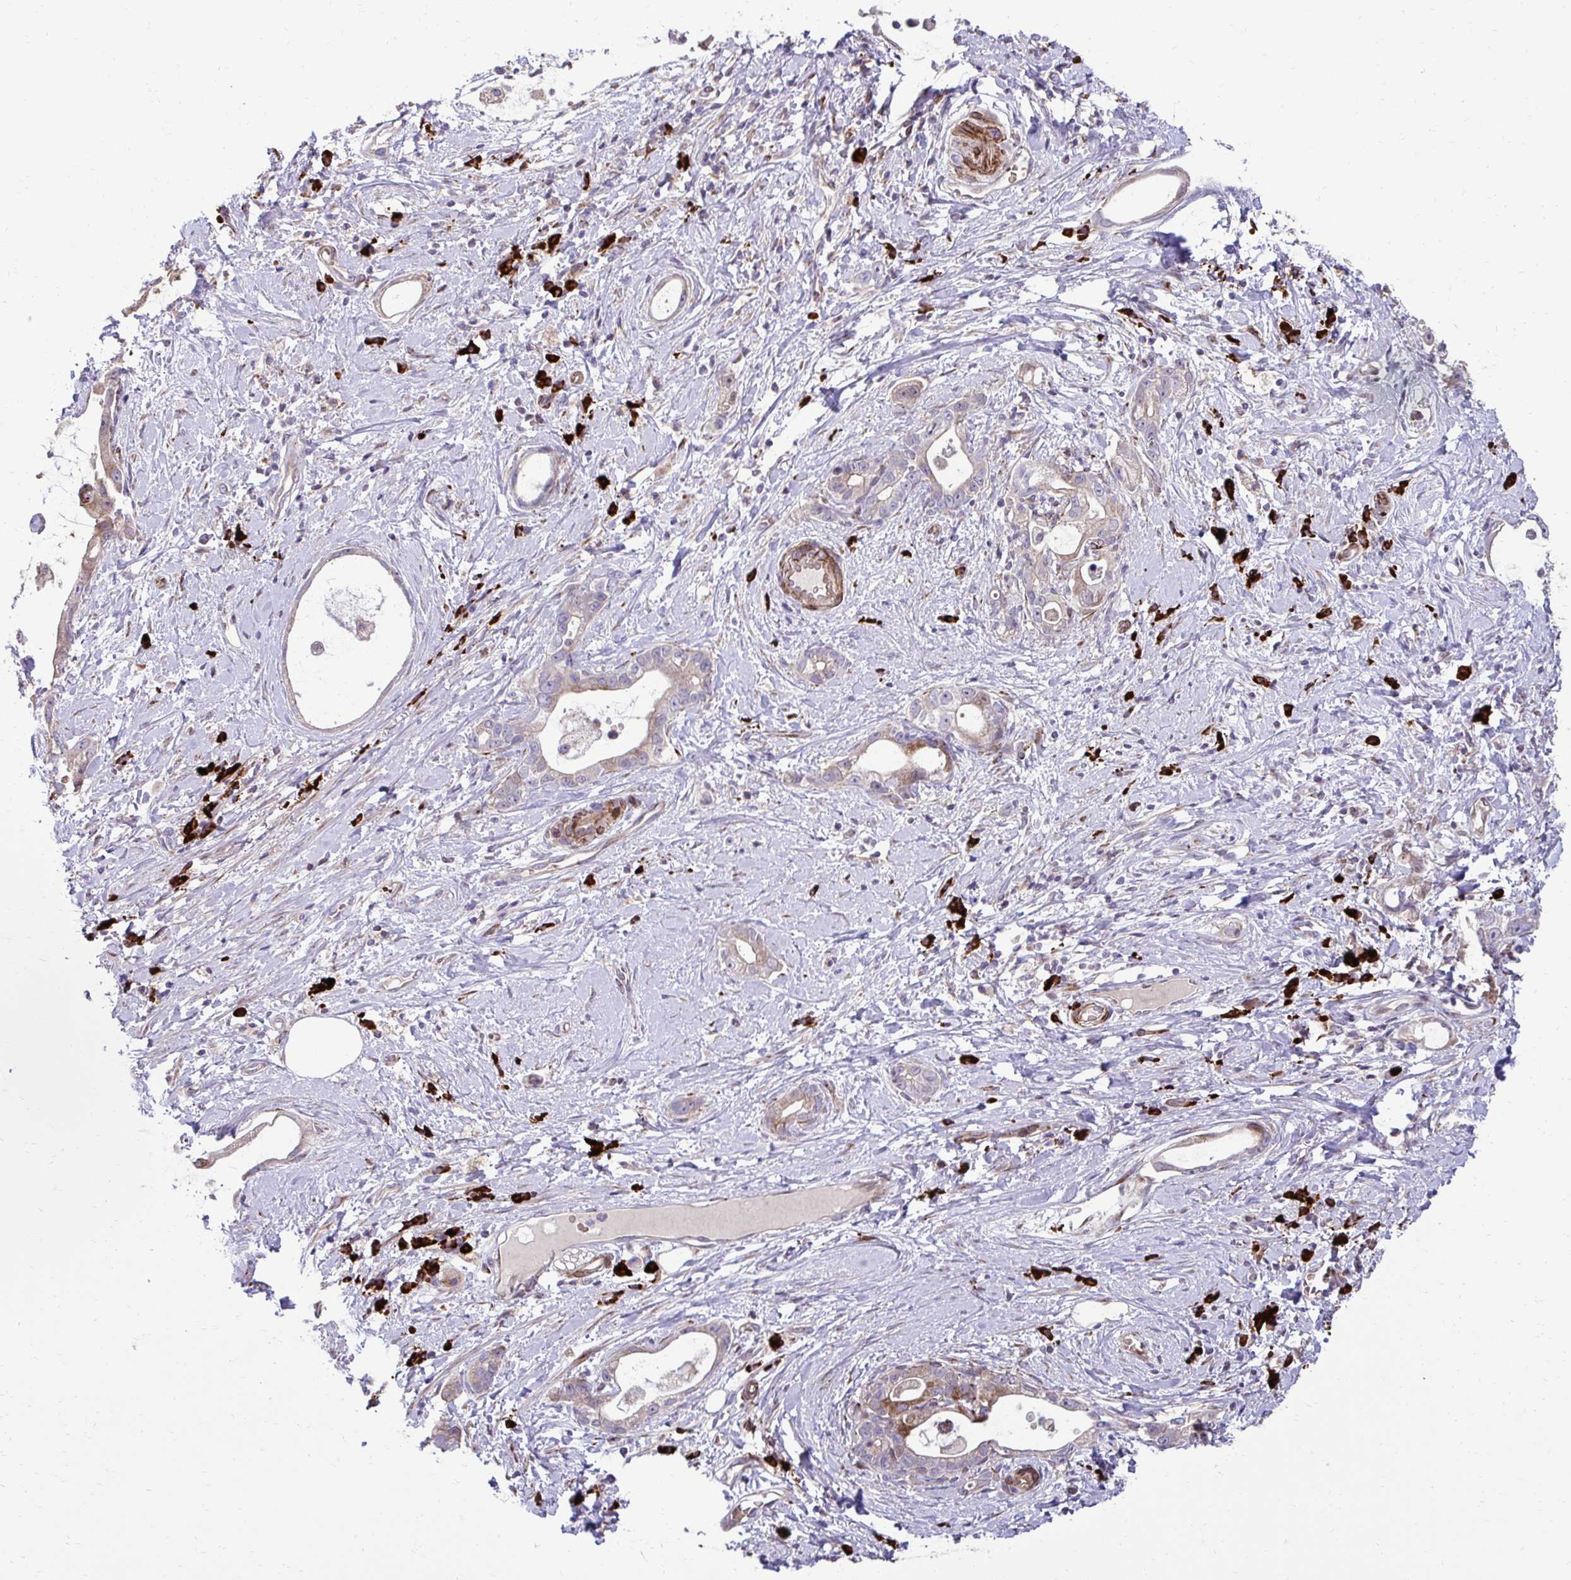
{"staining": {"intensity": "moderate", "quantity": "<25%", "location": "cytoplasmic/membranous"}, "tissue": "stomach cancer", "cell_type": "Tumor cells", "image_type": "cancer", "snomed": [{"axis": "morphology", "description": "Adenocarcinoma, NOS"}, {"axis": "topography", "description": "Stomach"}], "caption": "Immunohistochemistry photomicrograph of neoplastic tissue: stomach cancer (adenocarcinoma) stained using IHC demonstrates low levels of moderate protein expression localized specifically in the cytoplasmic/membranous of tumor cells, appearing as a cytoplasmic/membranous brown color.", "gene": "LIMS1", "patient": {"sex": "male", "age": 55}}